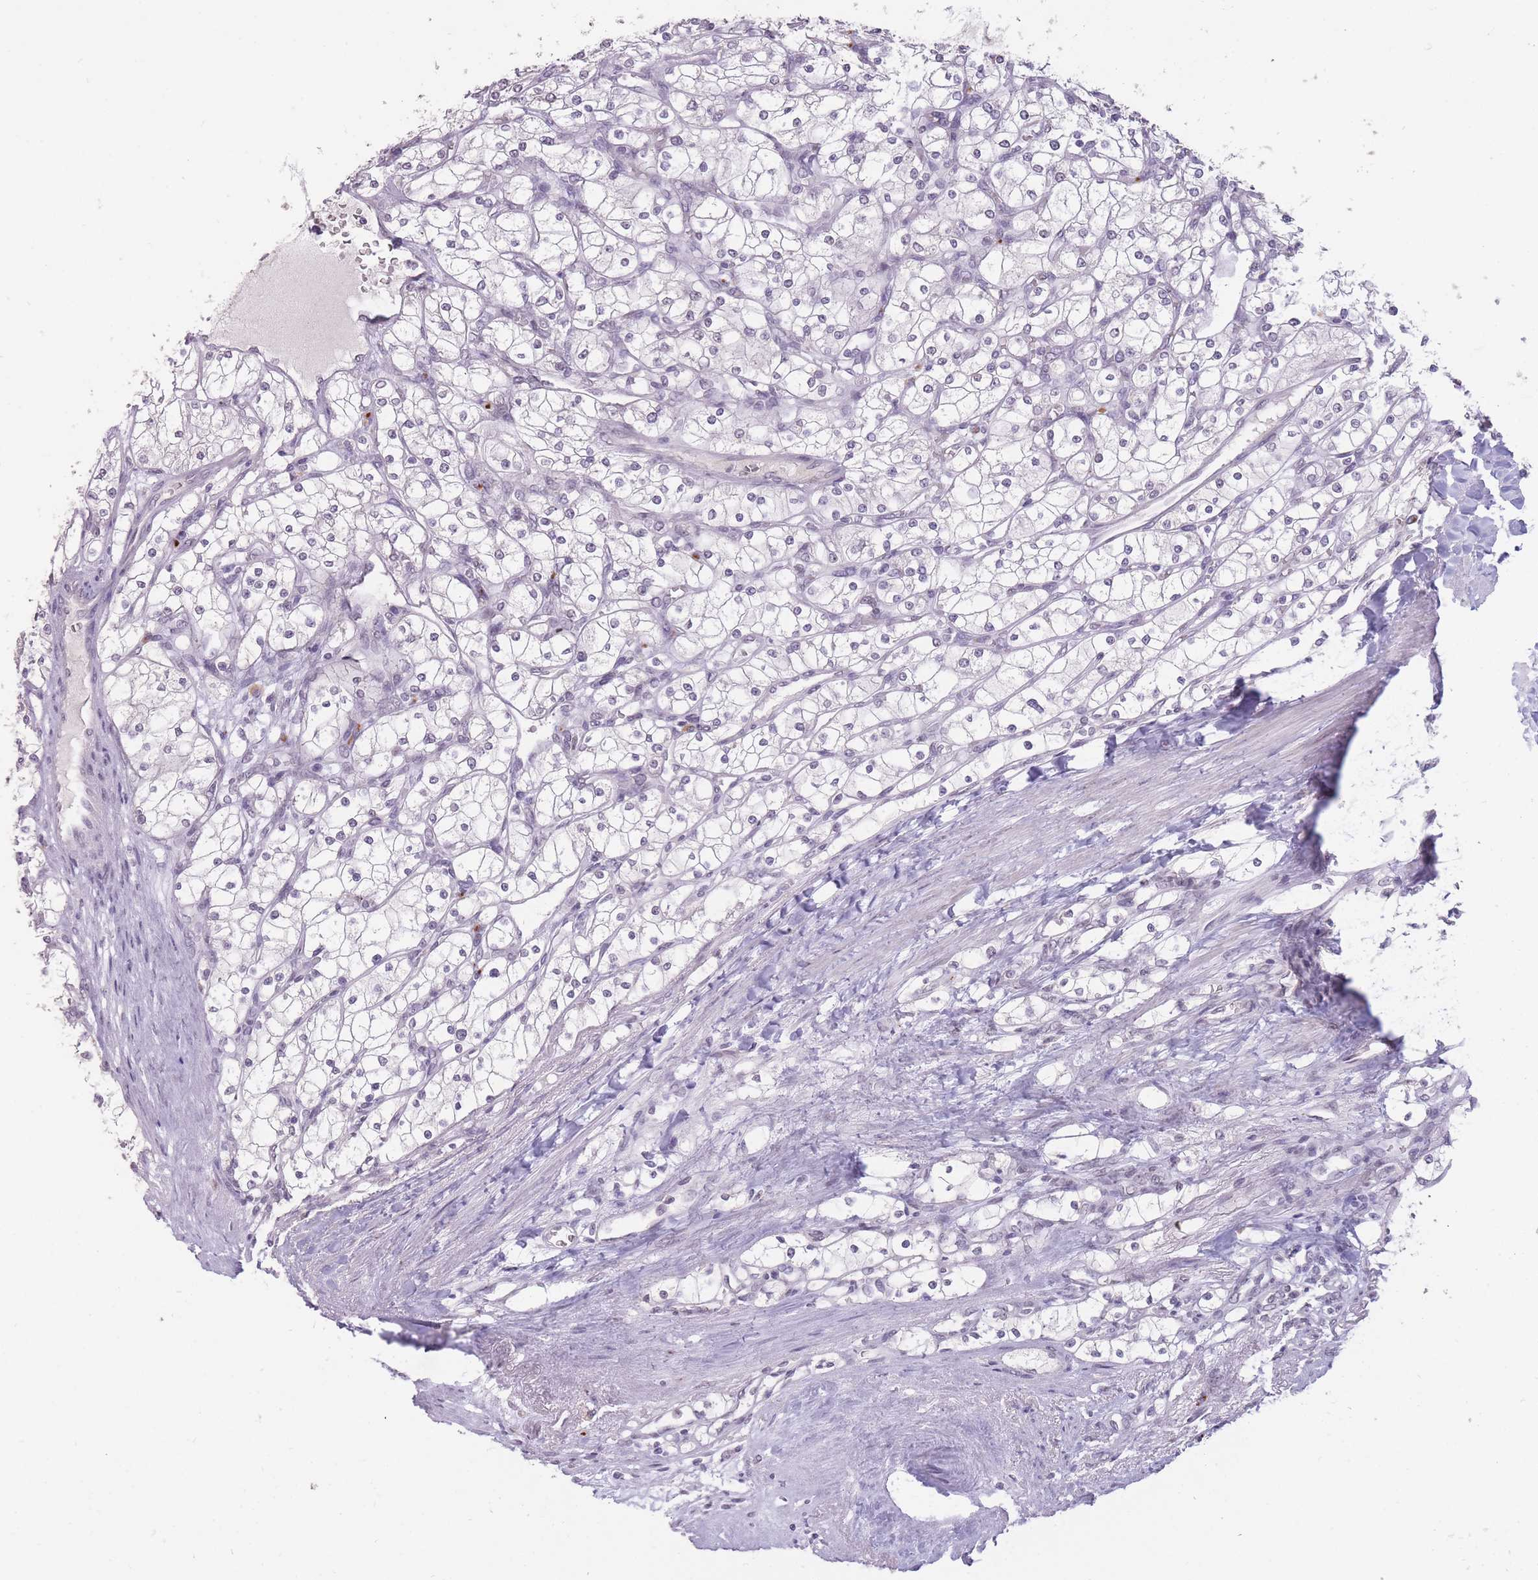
{"staining": {"intensity": "negative", "quantity": "none", "location": "none"}, "tissue": "renal cancer", "cell_type": "Tumor cells", "image_type": "cancer", "snomed": [{"axis": "morphology", "description": "Adenocarcinoma, NOS"}, {"axis": "topography", "description": "Kidney"}], "caption": "A high-resolution micrograph shows IHC staining of renal cancer (adenocarcinoma), which displays no significant staining in tumor cells.", "gene": "HNRNPUL1", "patient": {"sex": "male", "age": 80}}